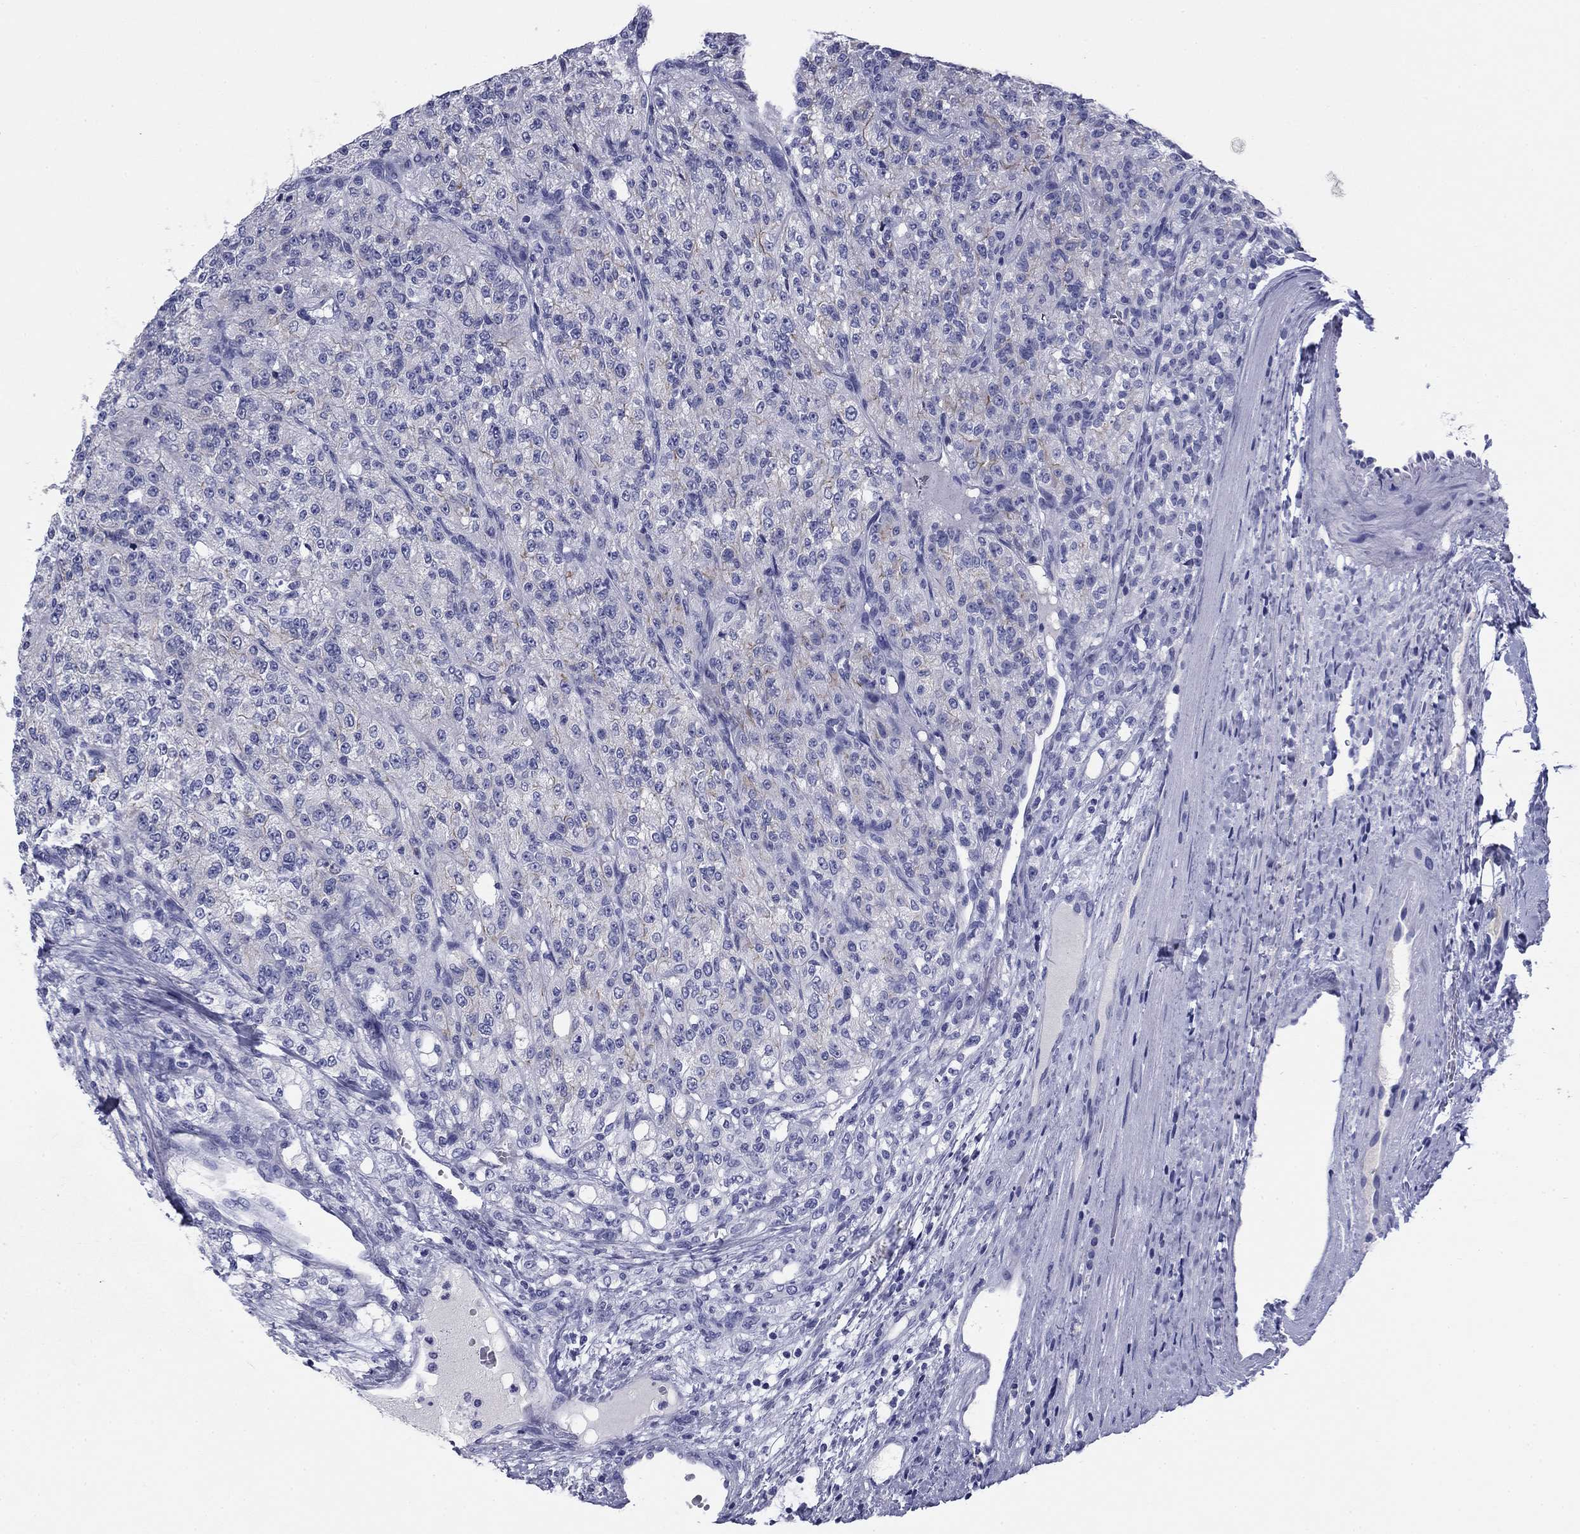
{"staining": {"intensity": "negative", "quantity": "none", "location": "none"}, "tissue": "renal cancer", "cell_type": "Tumor cells", "image_type": "cancer", "snomed": [{"axis": "morphology", "description": "Adenocarcinoma, NOS"}, {"axis": "topography", "description": "Kidney"}], "caption": "Renal adenocarcinoma was stained to show a protein in brown. There is no significant staining in tumor cells.", "gene": "ABCC2", "patient": {"sex": "female", "age": 63}}